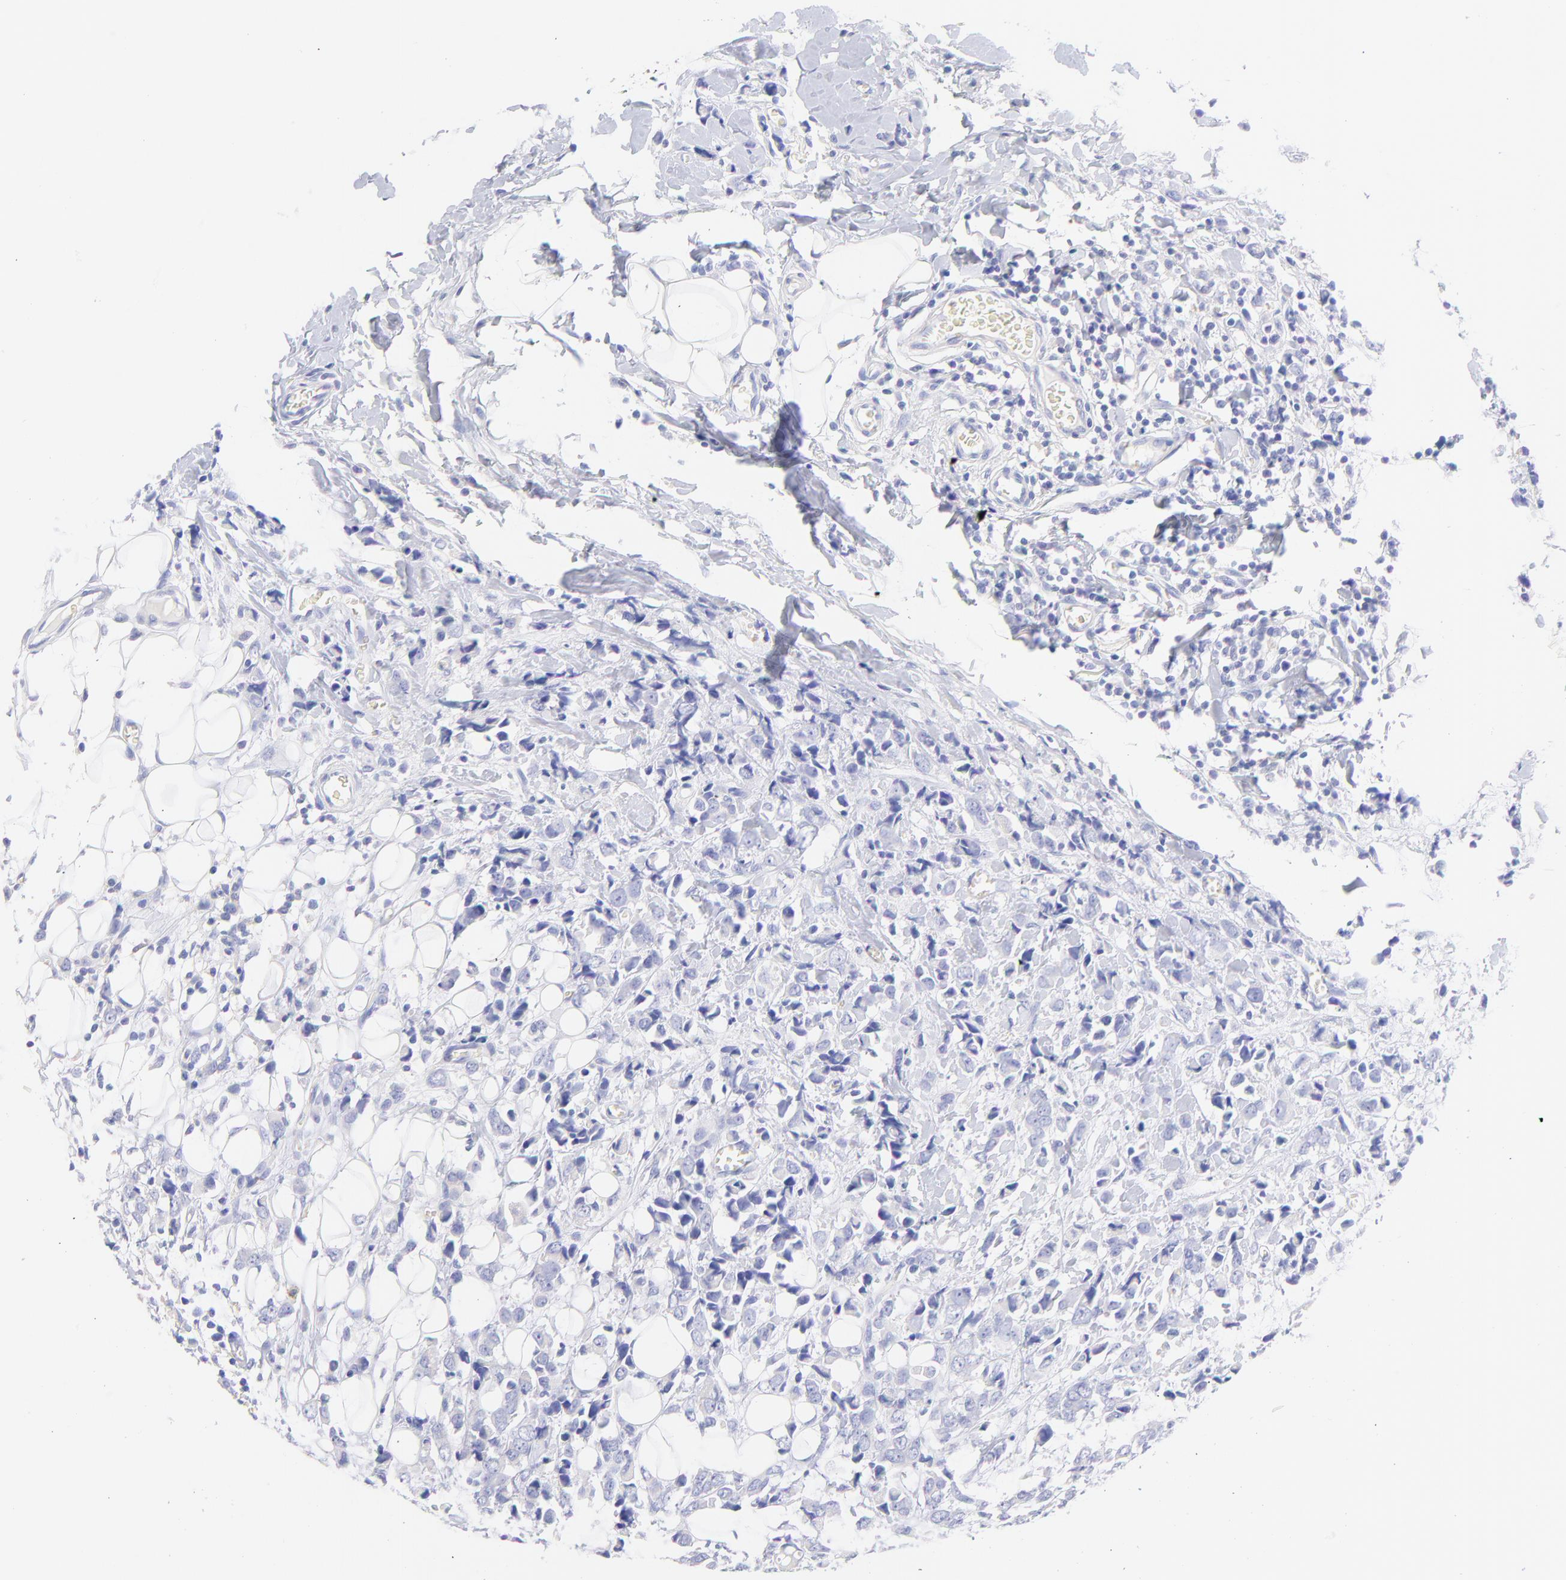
{"staining": {"intensity": "negative", "quantity": "none", "location": "none"}, "tissue": "breast cancer", "cell_type": "Tumor cells", "image_type": "cancer", "snomed": [{"axis": "morphology", "description": "Lobular carcinoma"}, {"axis": "topography", "description": "Breast"}], "caption": "Histopathology image shows no significant protein staining in tumor cells of breast cancer (lobular carcinoma).", "gene": "FRMPD3", "patient": {"sex": "female", "age": 57}}